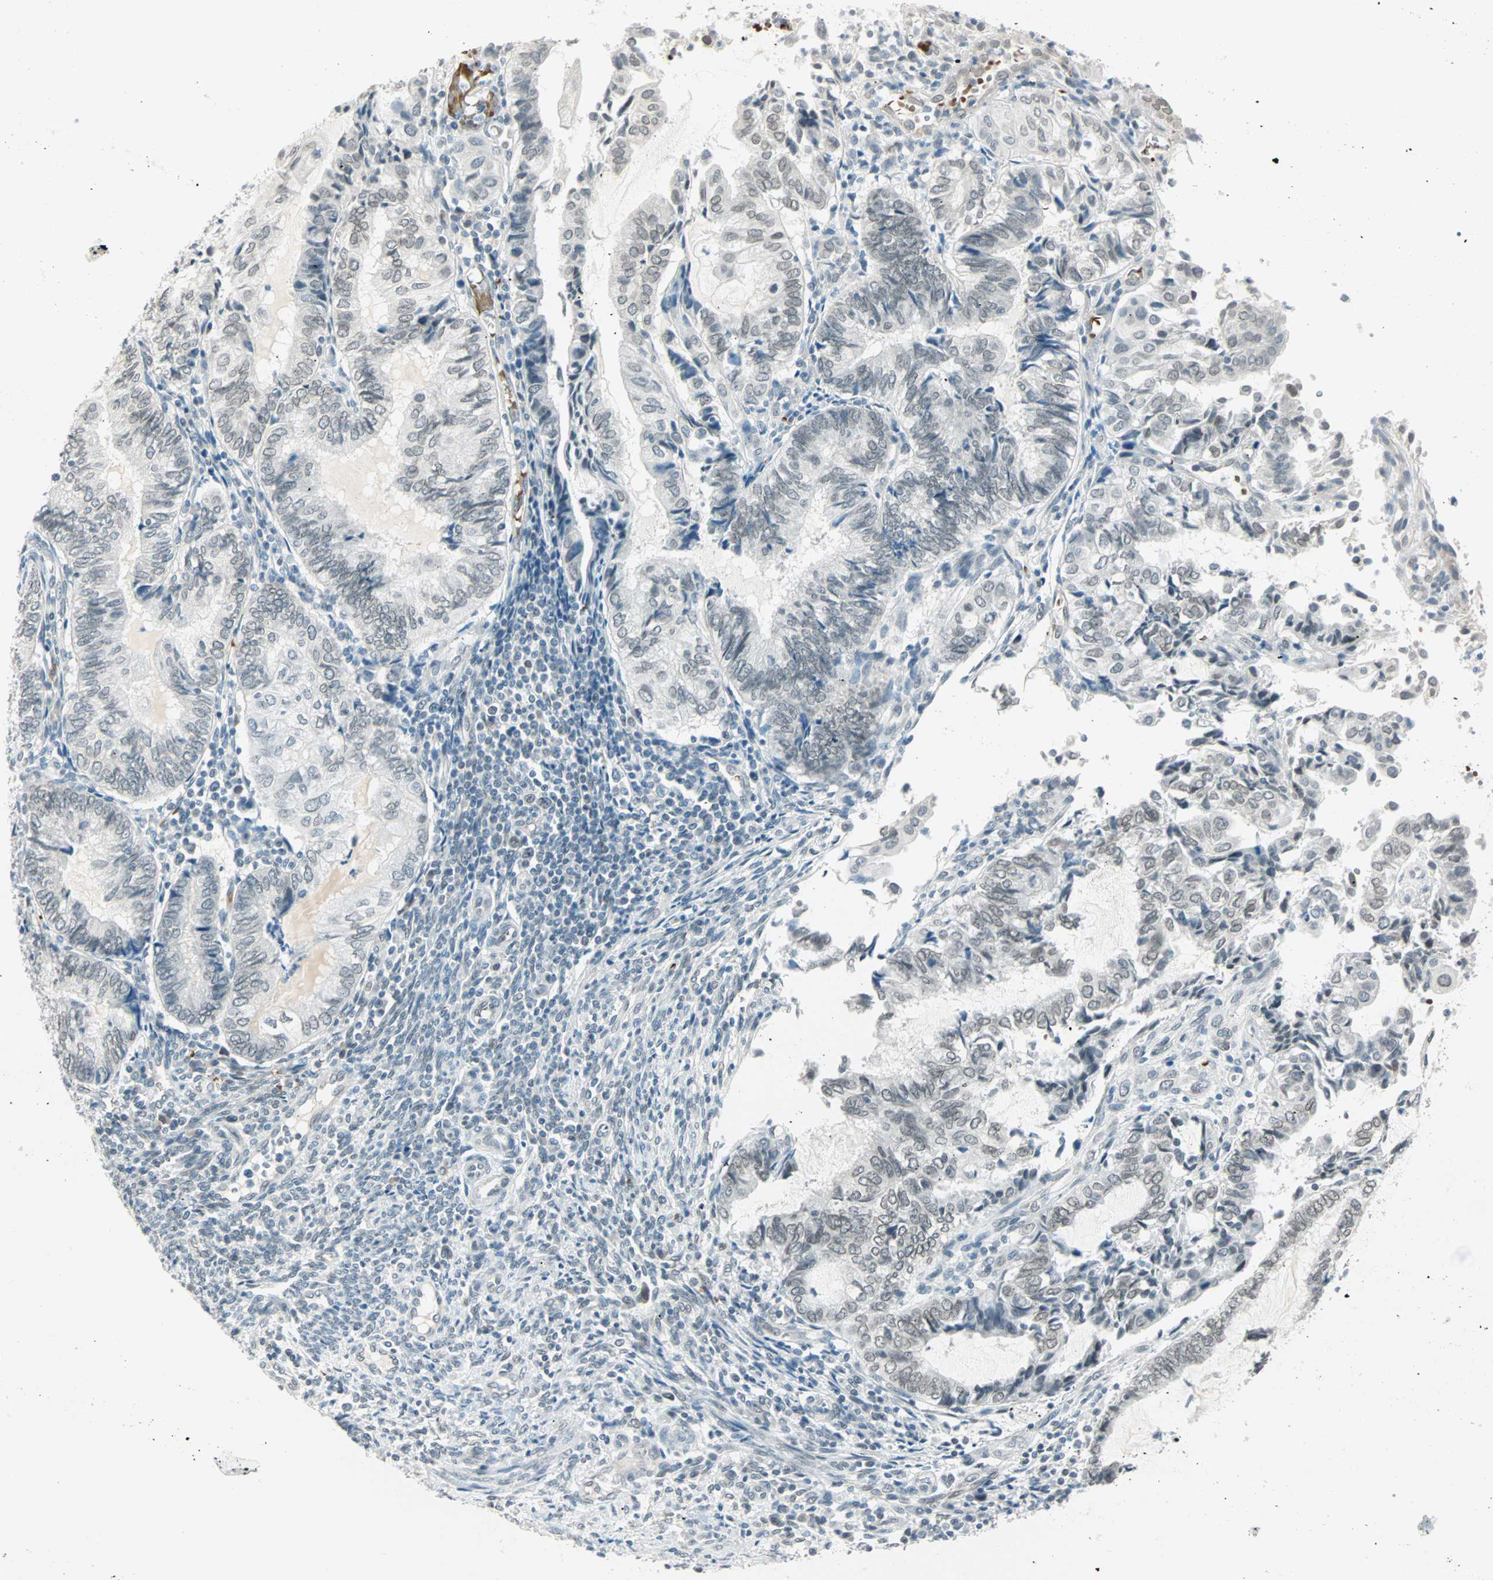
{"staining": {"intensity": "negative", "quantity": "none", "location": "none"}, "tissue": "endometrial cancer", "cell_type": "Tumor cells", "image_type": "cancer", "snomed": [{"axis": "morphology", "description": "Adenocarcinoma, NOS"}, {"axis": "topography", "description": "Uterus"}, {"axis": "topography", "description": "Endometrium"}], "caption": "A high-resolution image shows immunohistochemistry staining of endometrial cancer, which reveals no significant positivity in tumor cells.", "gene": "BCAN", "patient": {"sex": "female", "age": 70}}